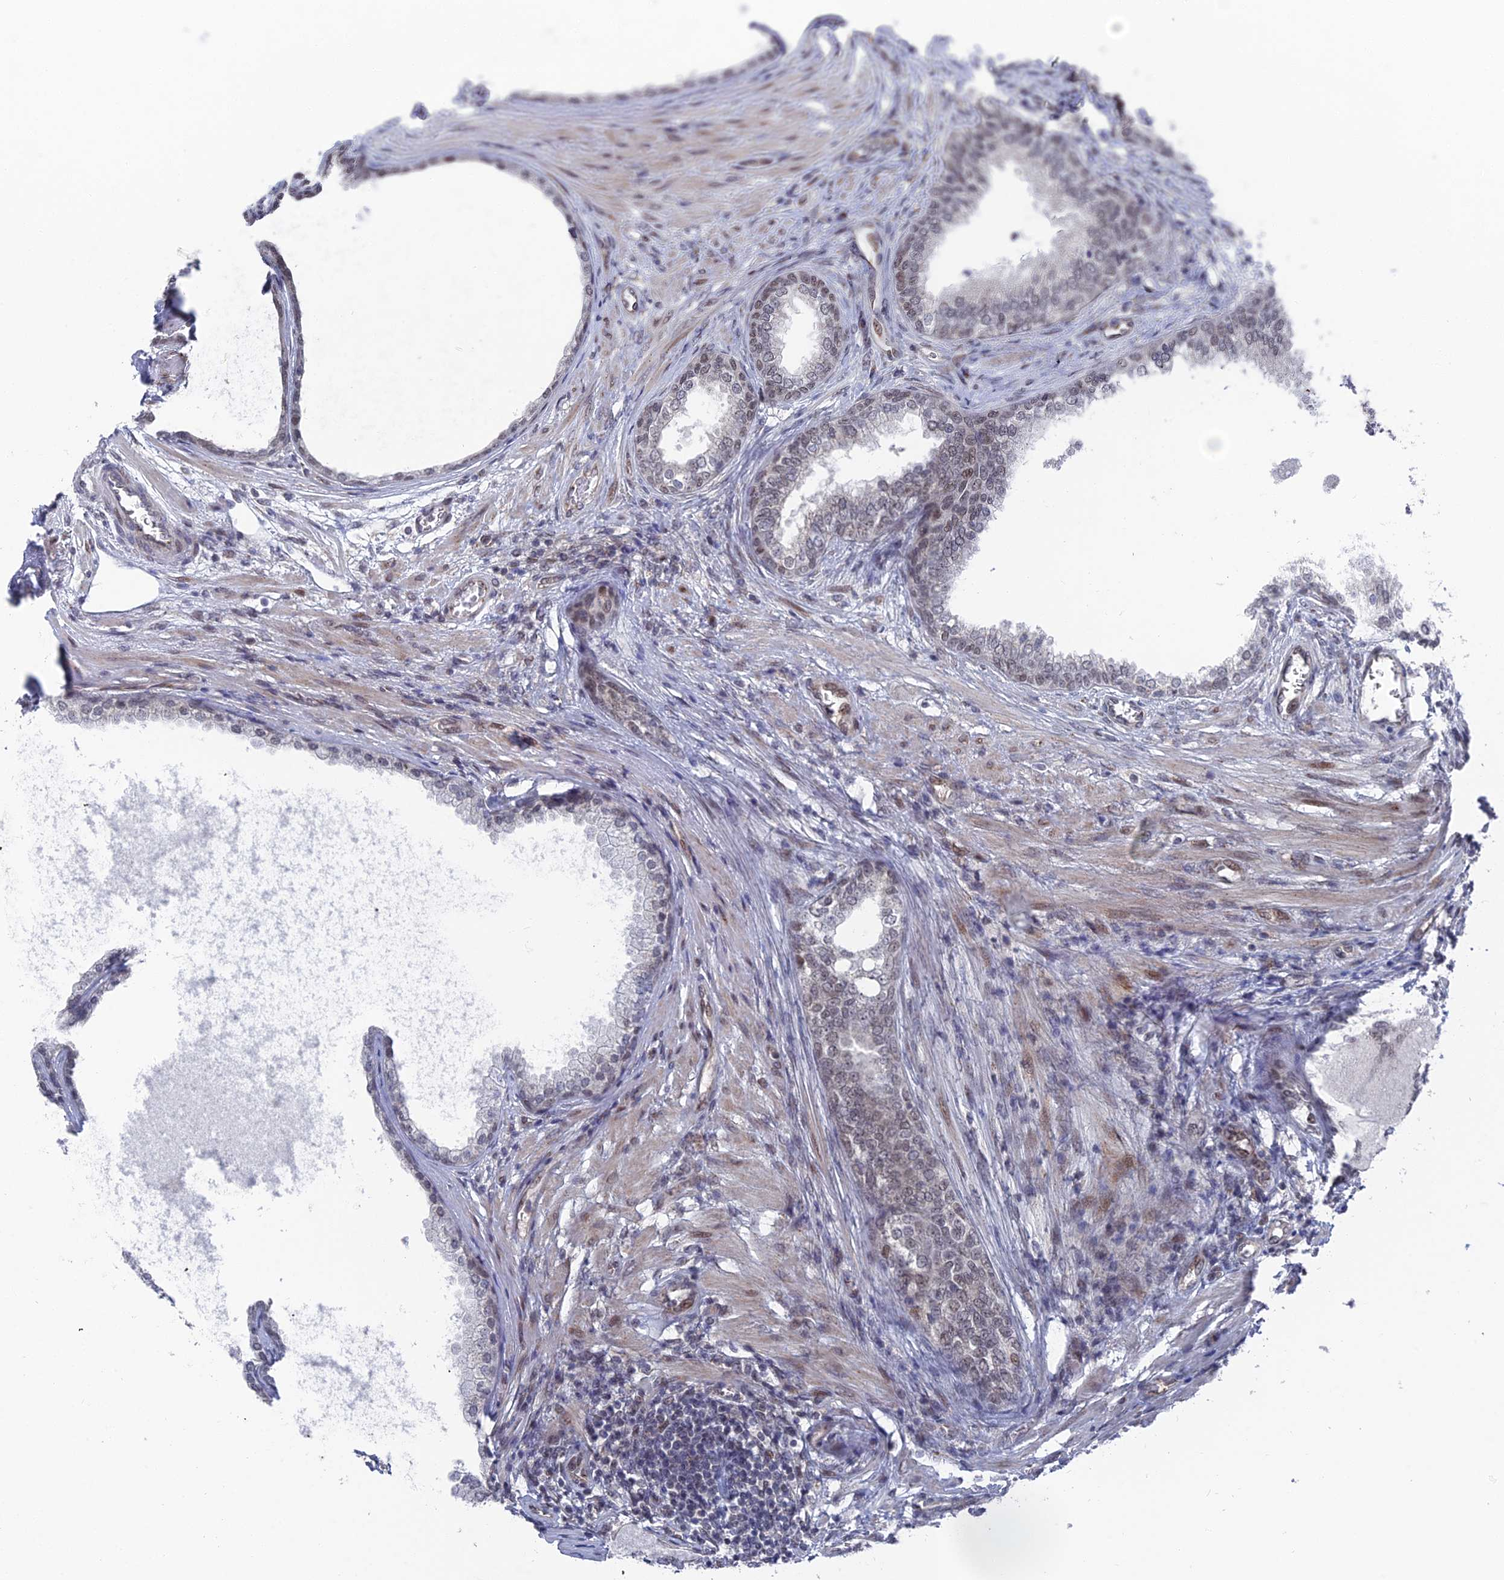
{"staining": {"intensity": "moderate", "quantity": "25%-75%", "location": "cytoplasmic/membranous,nuclear"}, "tissue": "prostate", "cell_type": "Glandular cells", "image_type": "normal", "snomed": [{"axis": "morphology", "description": "Normal tissue, NOS"}, {"axis": "topography", "description": "Prostate"}], "caption": "This image displays immunohistochemistry (IHC) staining of benign prostate, with medium moderate cytoplasmic/membranous,nuclear expression in approximately 25%-75% of glandular cells.", "gene": "FHIP2A", "patient": {"sex": "male", "age": 76}}